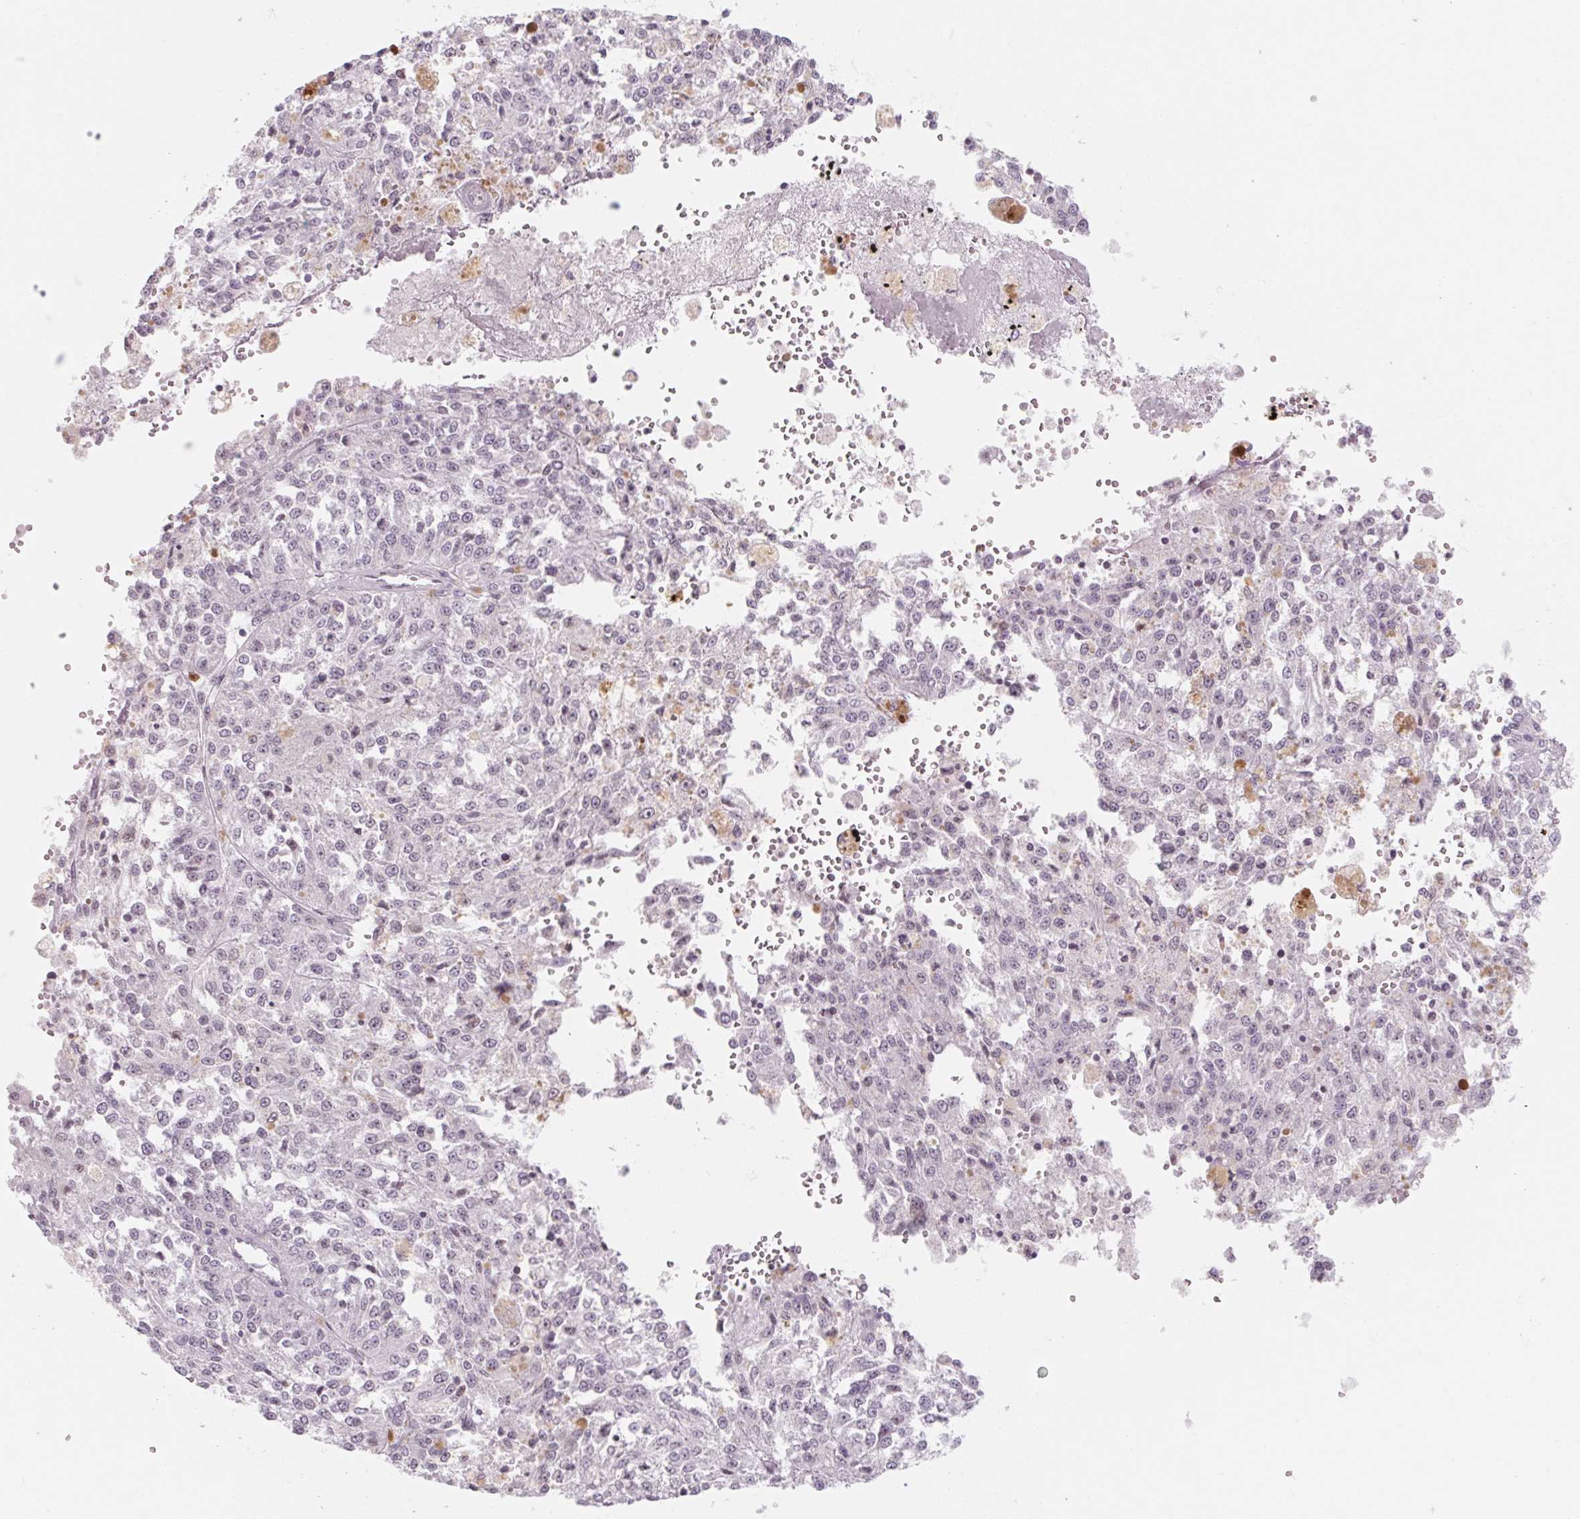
{"staining": {"intensity": "negative", "quantity": "none", "location": "none"}, "tissue": "melanoma", "cell_type": "Tumor cells", "image_type": "cancer", "snomed": [{"axis": "morphology", "description": "Malignant melanoma, Metastatic site"}, {"axis": "topography", "description": "Lymph node"}], "caption": "Tumor cells show no significant protein staining in malignant melanoma (metastatic site).", "gene": "KCNQ2", "patient": {"sex": "female", "age": 64}}